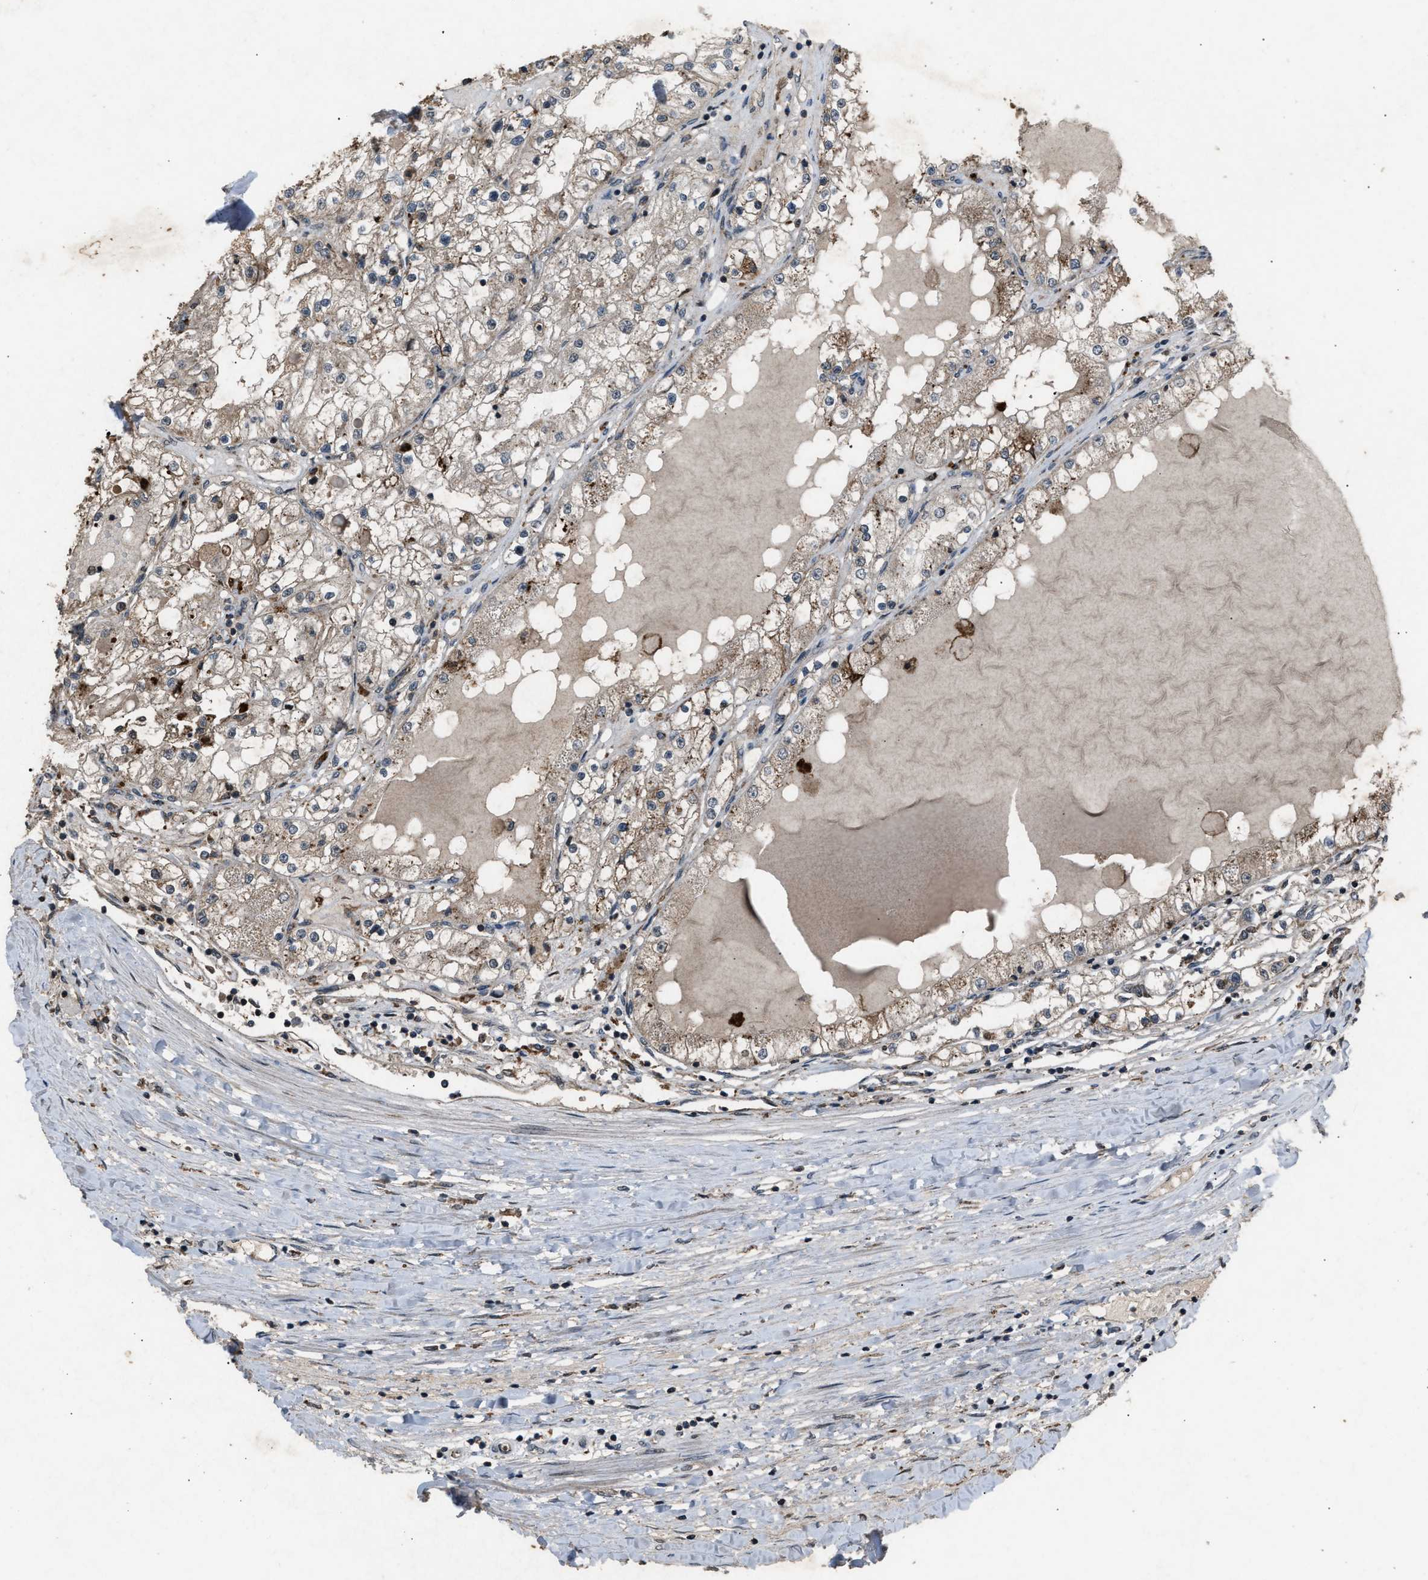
{"staining": {"intensity": "weak", "quantity": ">75%", "location": "cytoplasmic/membranous"}, "tissue": "renal cancer", "cell_type": "Tumor cells", "image_type": "cancer", "snomed": [{"axis": "morphology", "description": "Adenocarcinoma, NOS"}, {"axis": "topography", "description": "Kidney"}], "caption": "Protein expression analysis of renal cancer shows weak cytoplasmic/membranous staining in about >75% of tumor cells. The staining was performed using DAB (3,3'-diaminobenzidine) to visualize the protein expression in brown, while the nuclei were stained in blue with hematoxylin (Magnification: 20x).", "gene": "PSMD1", "patient": {"sex": "male", "age": 68}}